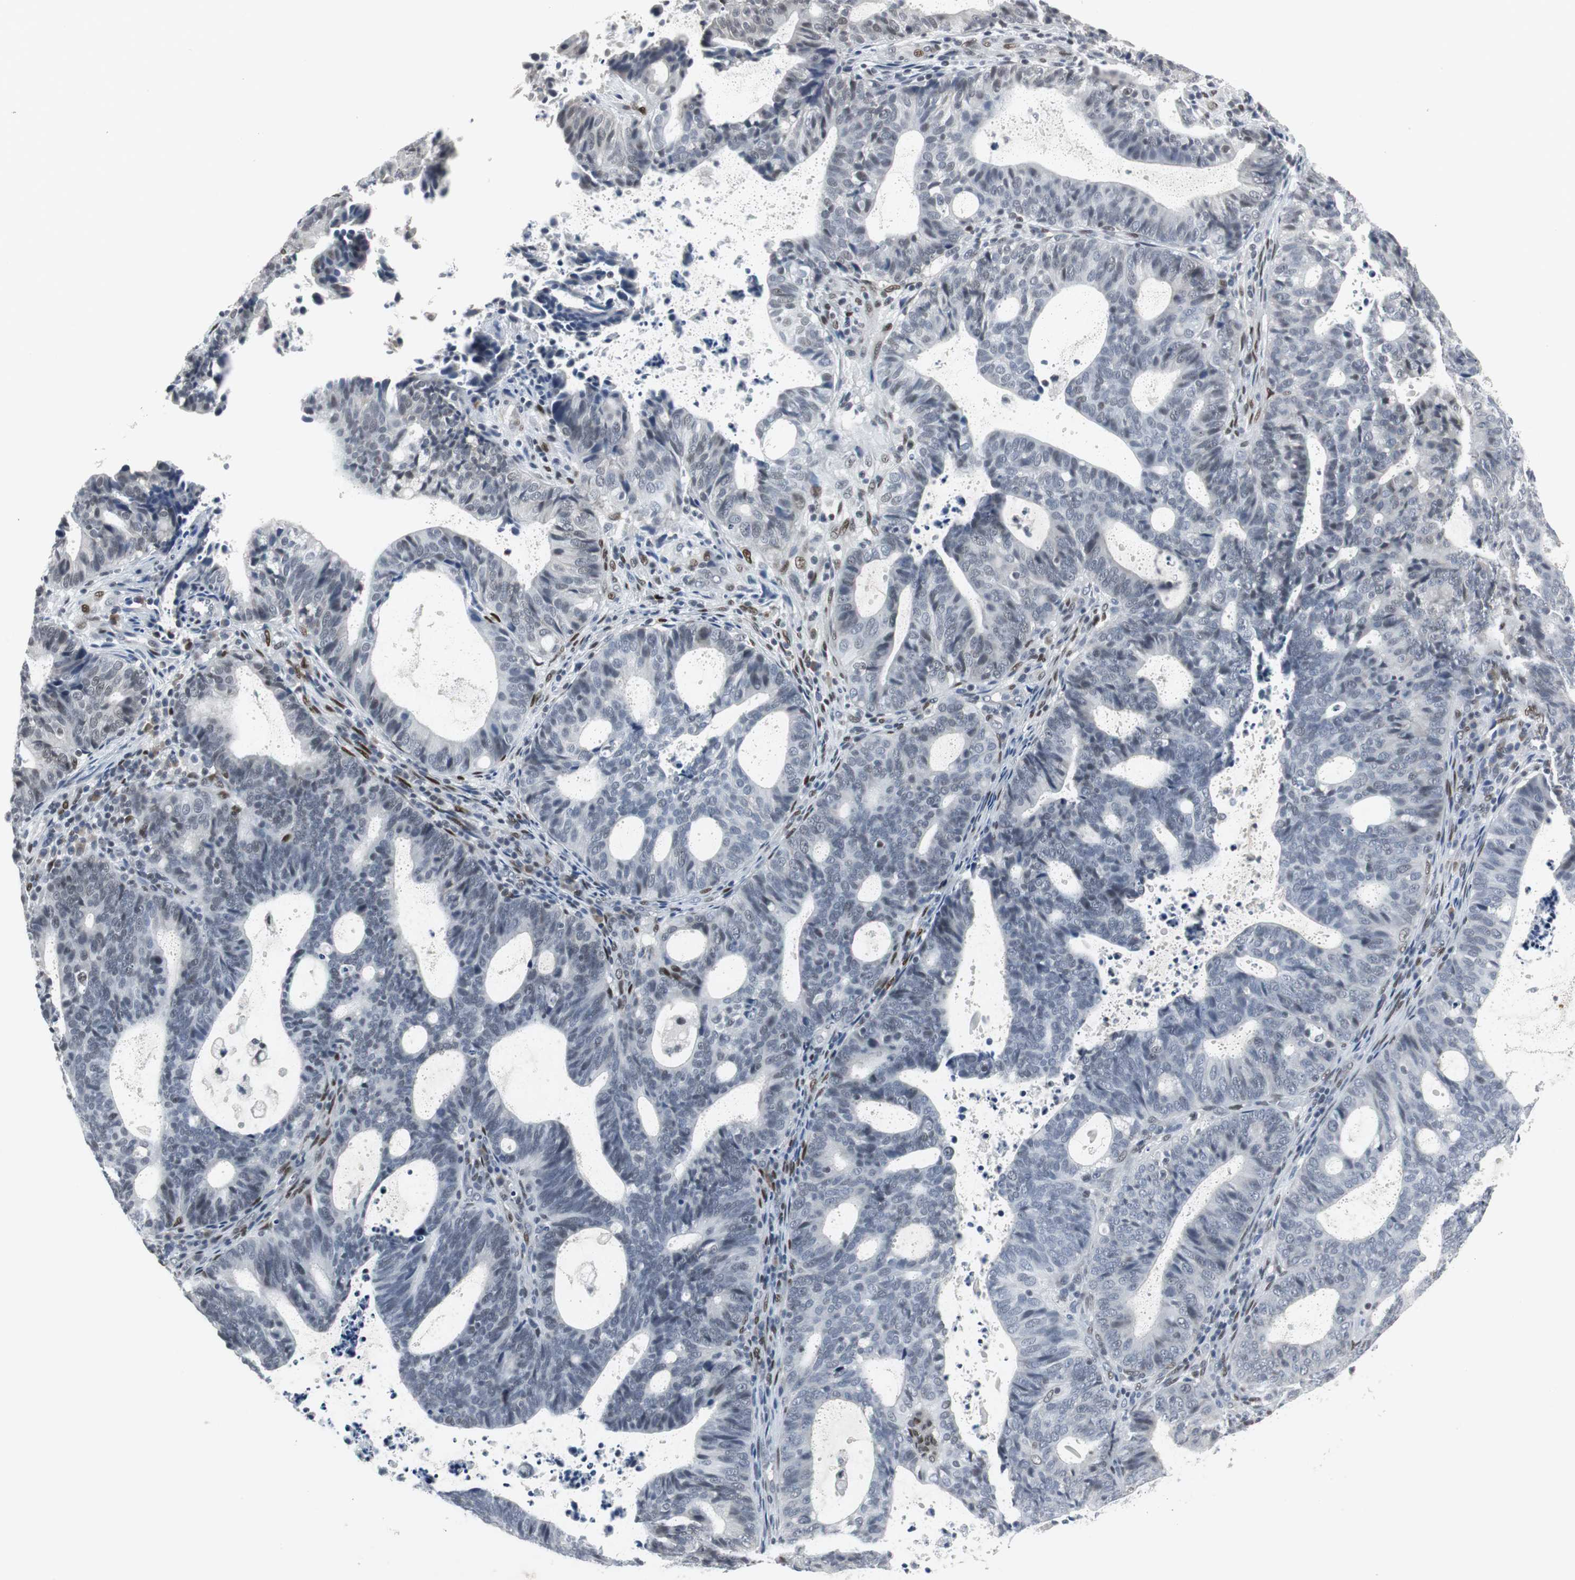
{"staining": {"intensity": "negative", "quantity": "none", "location": "none"}, "tissue": "endometrial cancer", "cell_type": "Tumor cells", "image_type": "cancer", "snomed": [{"axis": "morphology", "description": "Adenocarcinoma, NOS"}, {"axis": "topography", "description": "Uterus"}], "caption": "This is an immunohistochemistry histopathology image of human endometrial cancer. There is no expression in tumor cells.", "gene": "ELK1", "patient": {"sex": "female", "age": 83}}